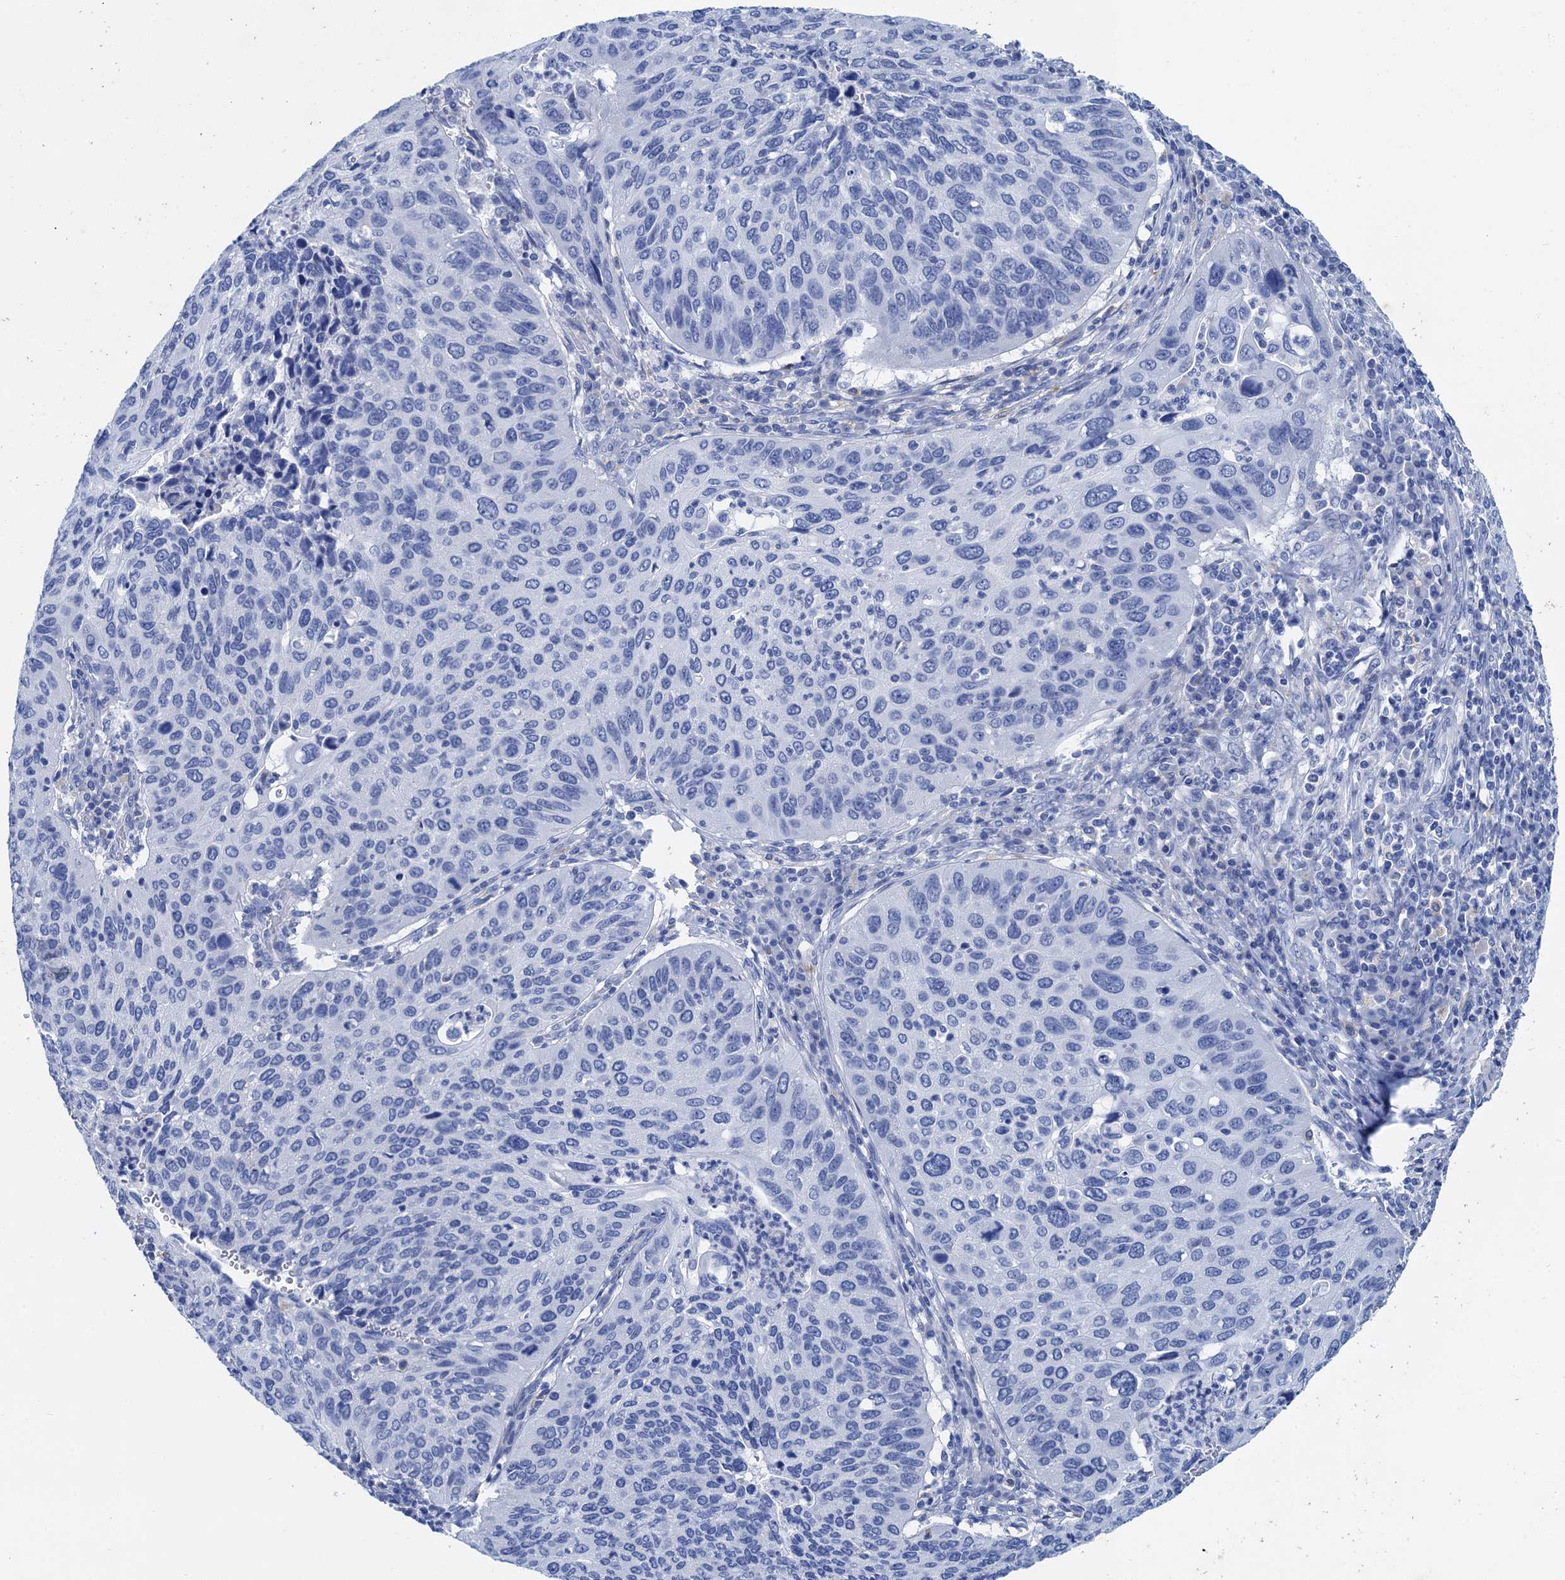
{"staining": {"intensity": "negative", "quantity": "none", "location": "none"}, "tissue": "cervical cancer", "cell_type": "Tumor cells", "image_type": "cancer", "snomed": [{"axis": "morphology", "description": "Squamous cell carcinoma, NOS"}, {"axis": "topography", "description": "Cervix"}], "caption": "IHC histopathology image of neoplastic tissue: cervical cancer stained with DAB exhibits no significant protein staining in tumor cells.", "gene": "NLRP10", "patient": {"sex": "female", "age": 38}}